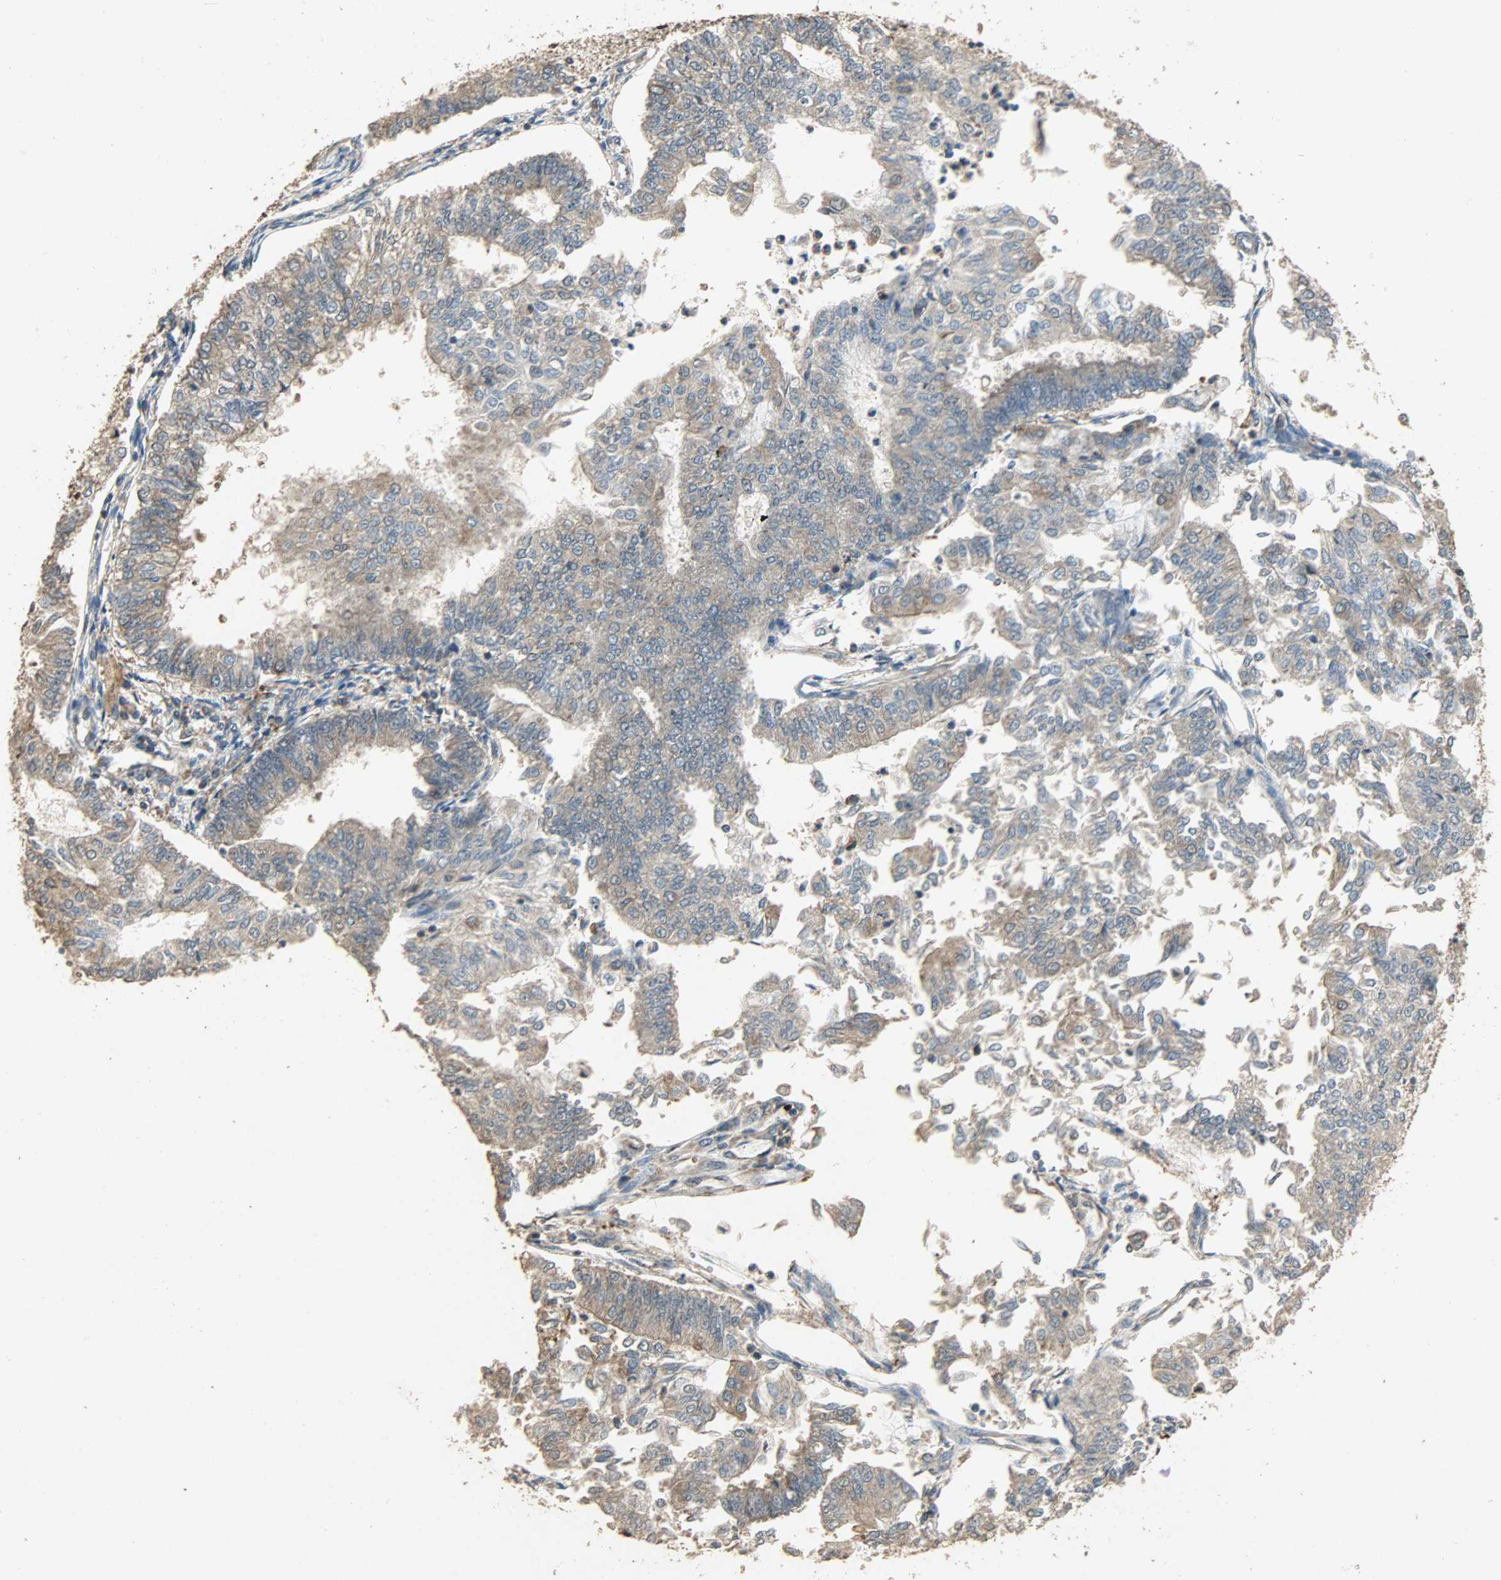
{"staining": {"intensity": "weak", "quantity": ">75%", "location": "cytoplasmic/membranous"}, "tissue": "endometrial cancer", "cell_type": "Tumor cells", "image_type": "cancer", "snomed": [{"axis": "morphology", "description": "Adenocarcinoma, NOS"}, {"axis": "topography", "description": "Endometrium"}], "caption": "The micrograph reveals immunohistochemical staining of endometrial cancer. There is weak cytoplasmic/membranous staining is identified in about >75% of tumor cells.", "gene": "CDKN2C", "patient": {"sex": "female", "age": 59}}